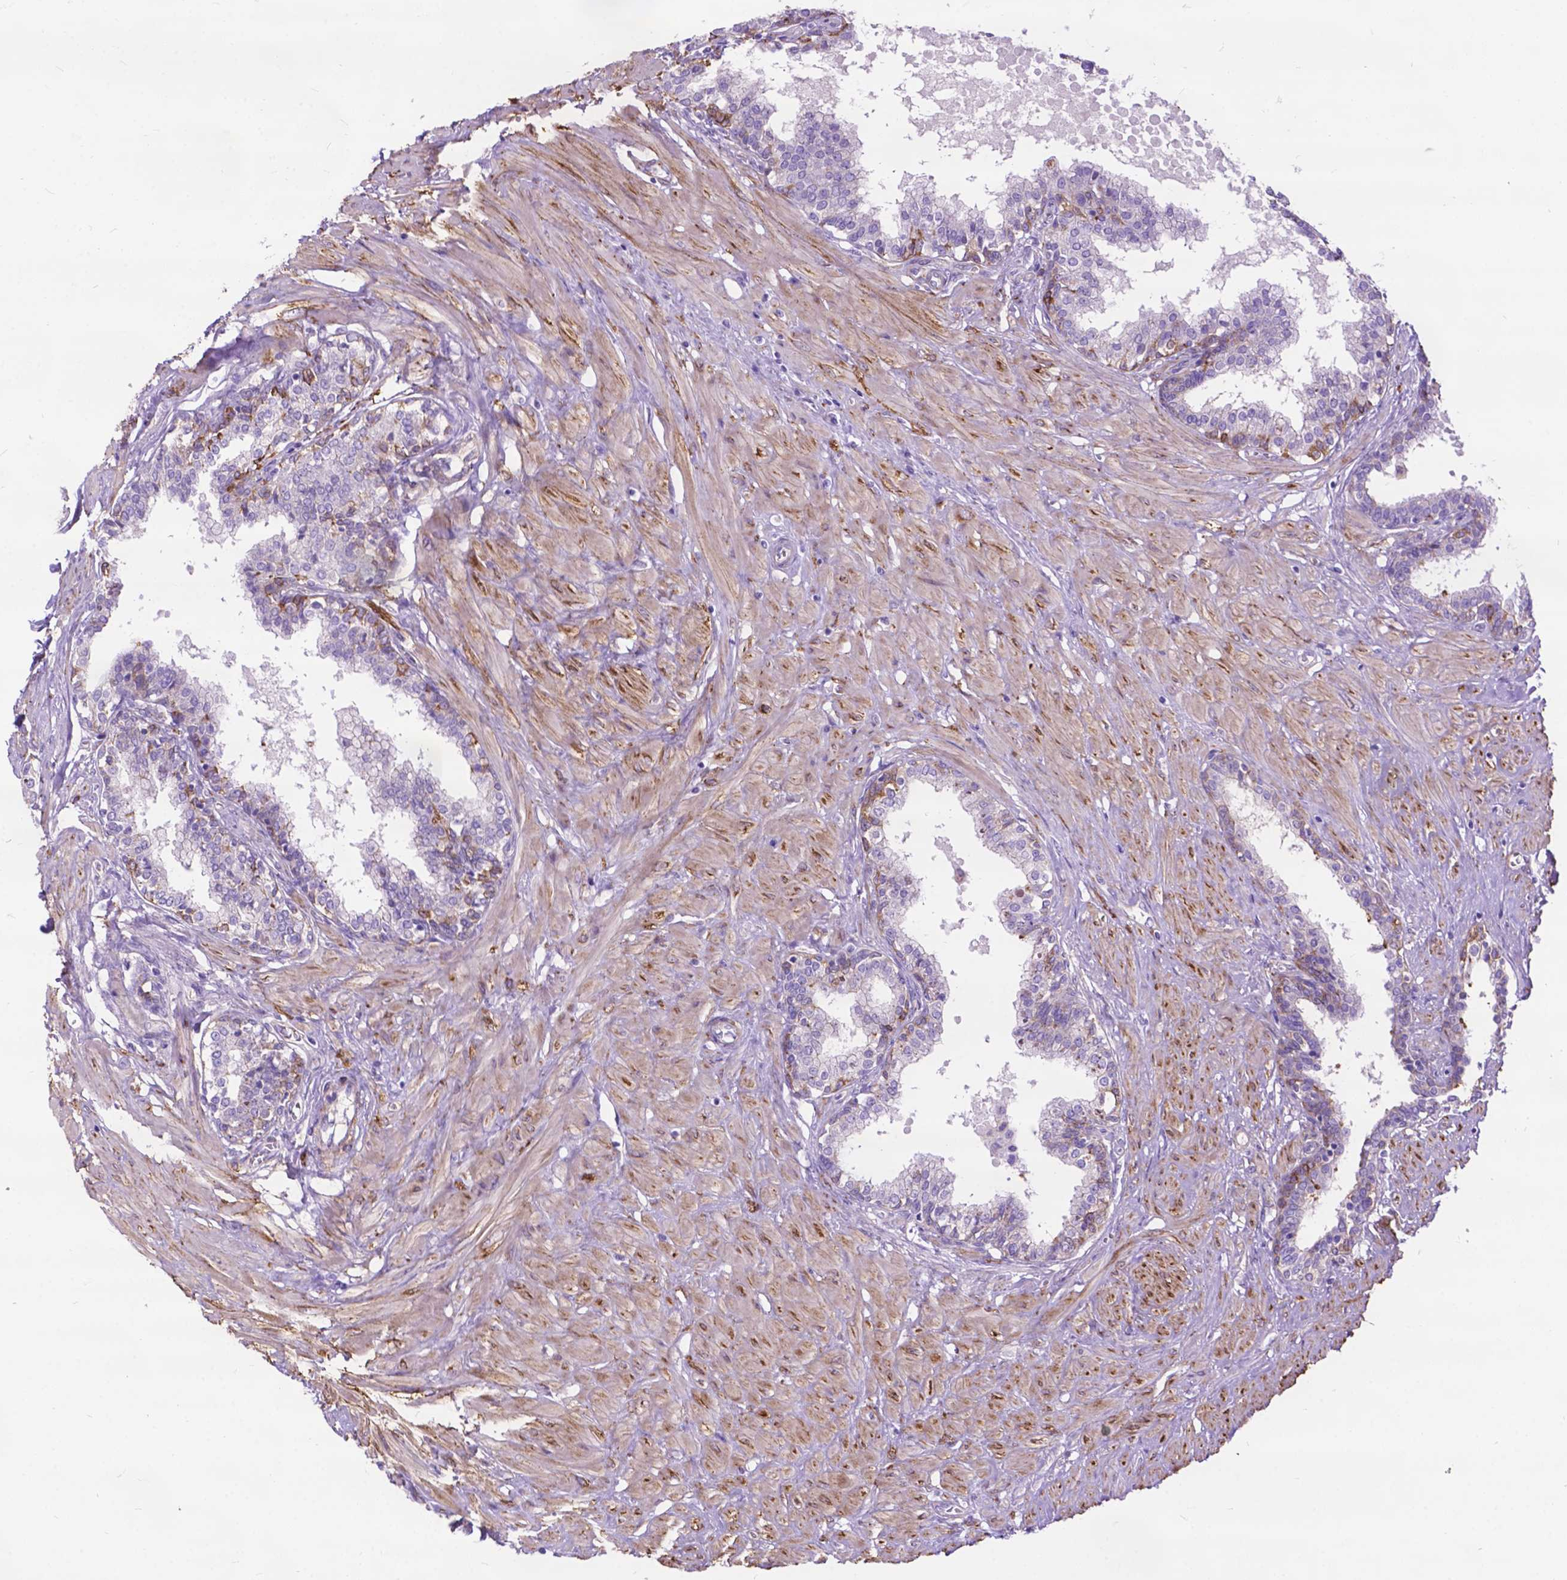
{"staining": {"intensity": "negative", "quantity": "none", "location": "none"}, "tissue": "prostate", "cell_type": "Glandular cells", "image_type": "normal", "snomed": [{"axis": "morphology", "description": "Normal tissue, NOS"}, {"axis": "topography", "description": "Prostate"}], "caption": "Immunohistochemical staining of benign human prostate reveals no significant staining in glandular cells.", "gene": "PCDHA12", "patient": {"sex": "male", "age": 55}}